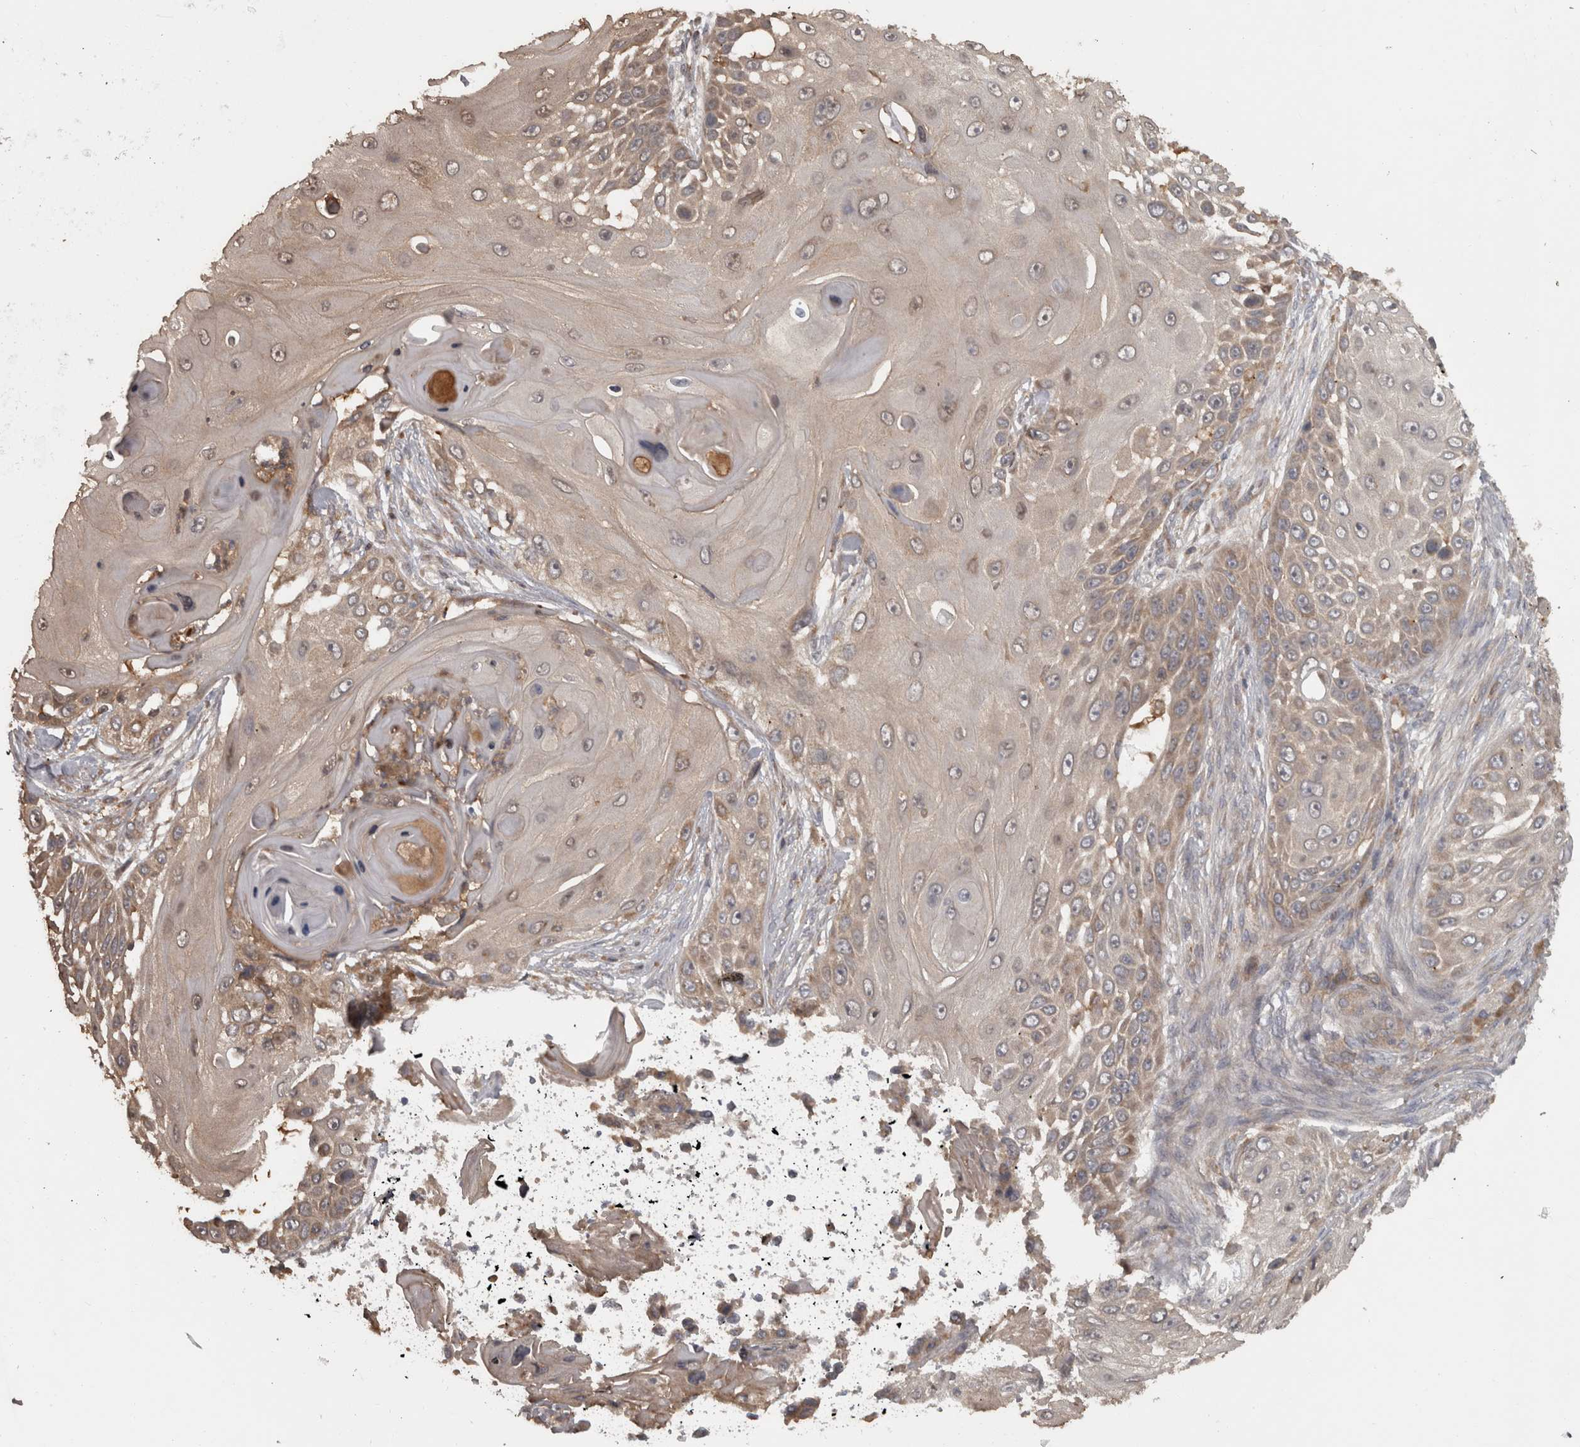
{"staining": {"intensity": "moderate", "quantity": "<25%", "location": "cytoplasmic/membranous"}, "tissue": "skin cancer", "cell_type": "Tumor cells", "image_type": "cancer", "snomed": [{"axis": "morphology", "description": "Squamous cell carcinoma, NOS"}, {"axis": "topography", "description": "Skin"}], "caption": "Protein analysis of skin squamous cell carcinoma tissue exhibits moderate cytoplasmic/membranous staining in about <25% of tumor cells.", "gene": "MICU3", "patient": {"sex": "female", "age": 44}}